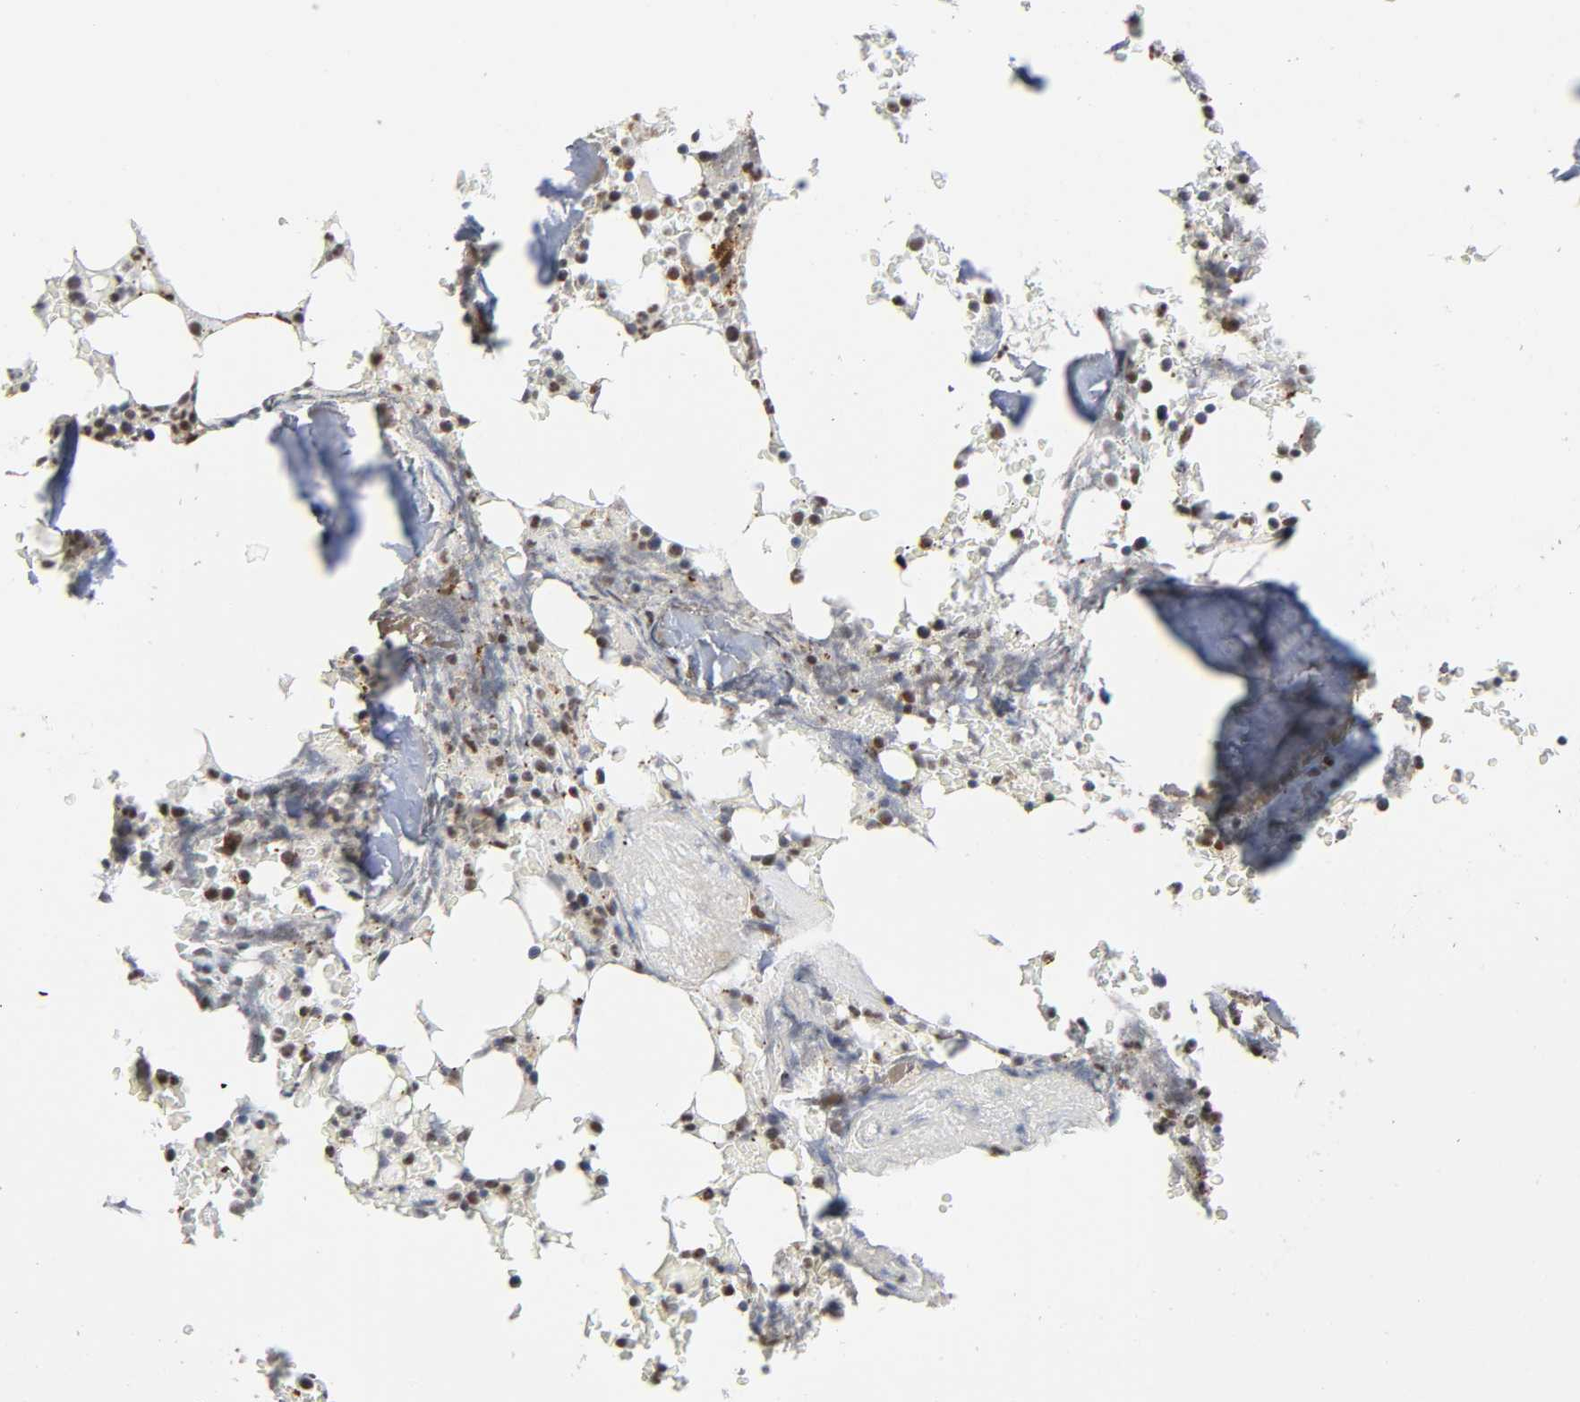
{"staining": {"intensity": "moderate", "quantity": "25%-75%", "location": "nuclear"}, "tissue": "bone marrow", "cell_type": "Hematopoietic cells", "image_type": "normal", "snomed": [{"axis": "morphology", "description": "Normal tissue, NOS"}, {"axis": "topography", "description": "Bone marrow"}], "caption": "Immunohistochemistry (DAB) staining of benign human bone marrow demonstrates moderate nuclear protein expression in approximately 25%-75% of hematopoietic cells. Nuclei are stained in blue.", "gene": "KAT2B", "patient": {"sex": "female", "age": 66}}